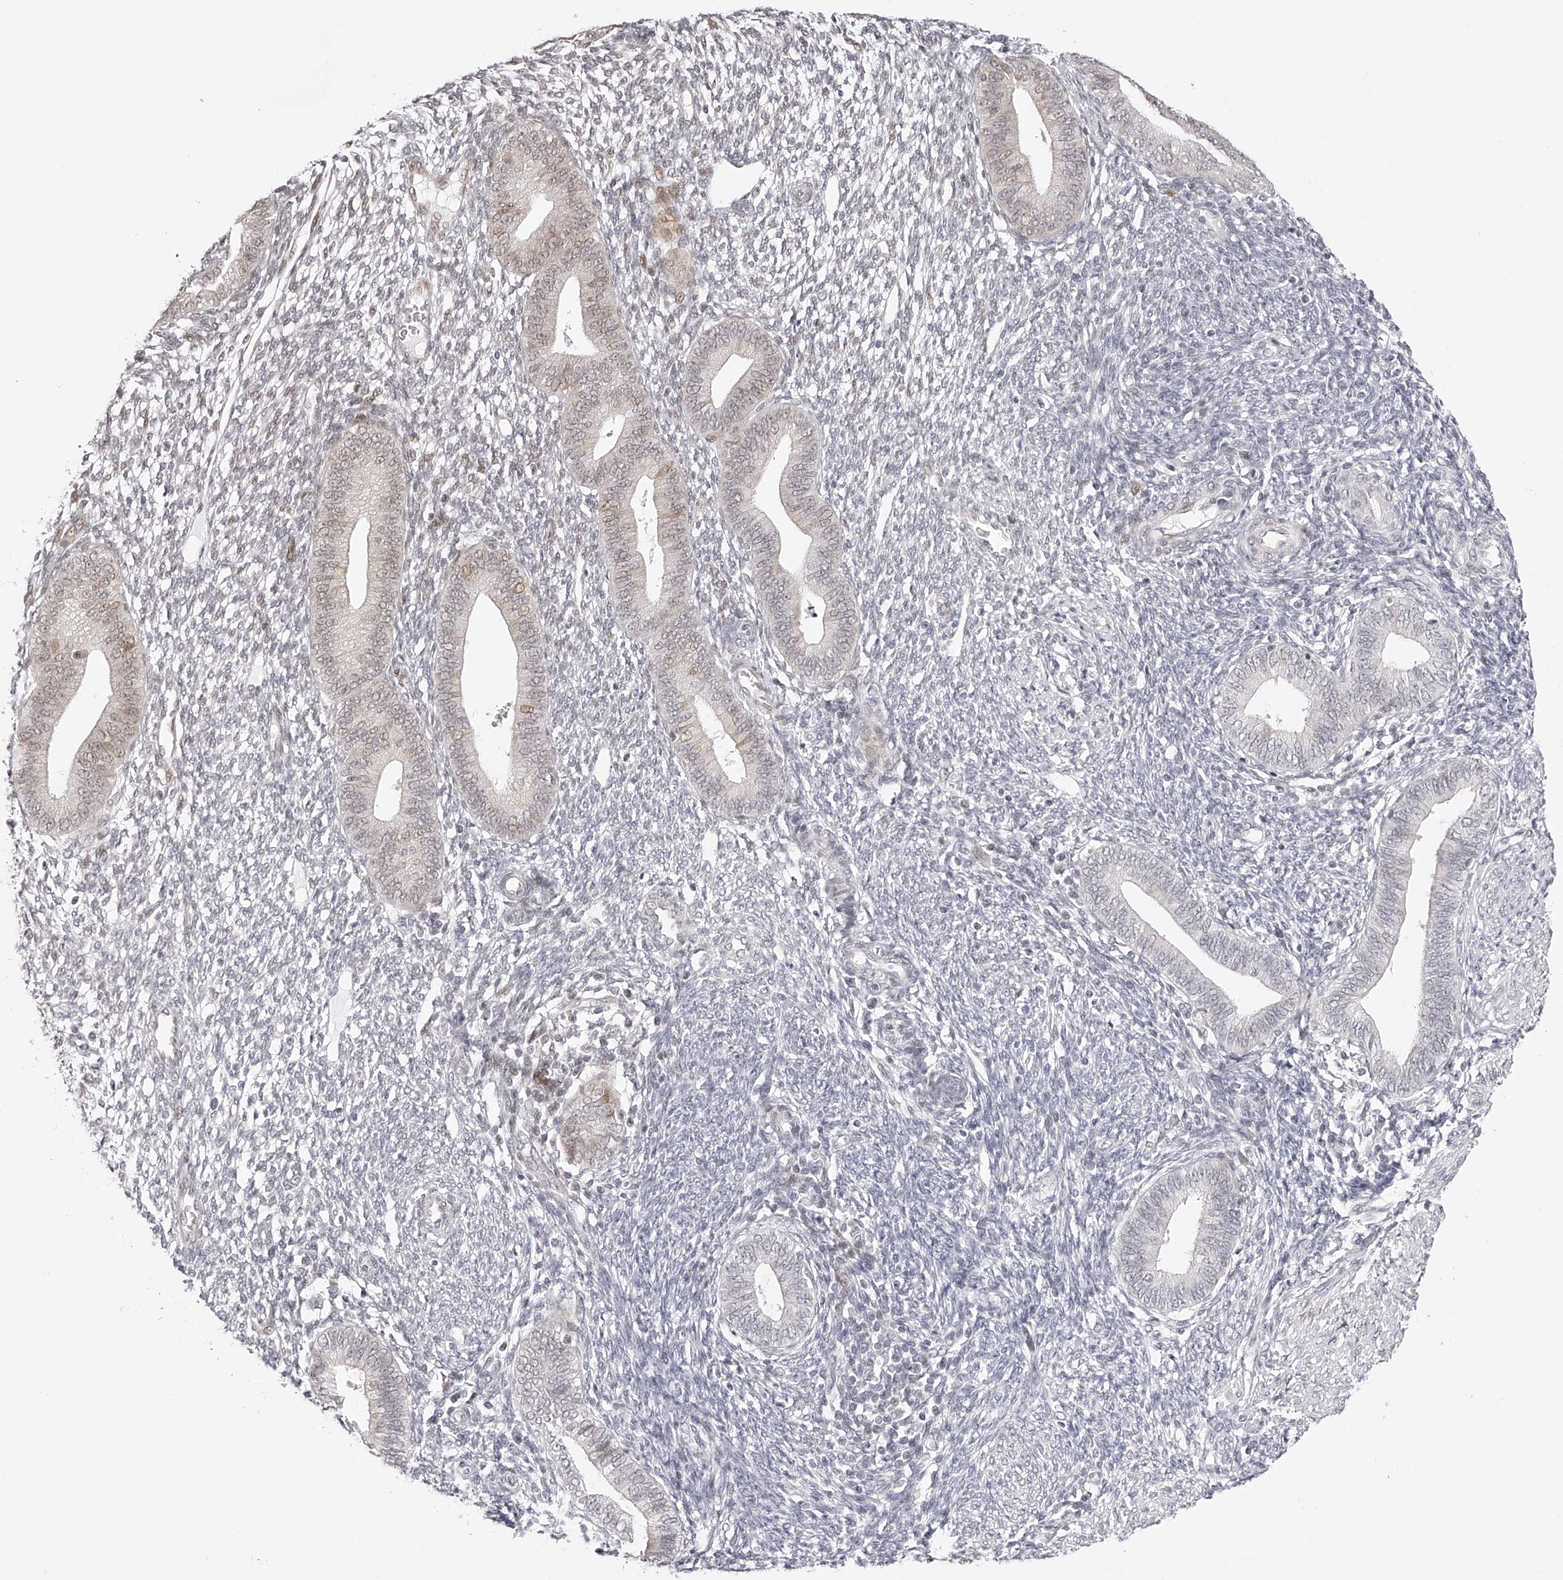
{"staining": {"intensity": "negative", "quantity": "none", "location": "none"}, "tissue": "endometrium", "cell_type": "Cells in endometrial stroma", "image_type": "normal", "snomed": [{"axis": "morphology", "description": "Normal tissue, NOS"}, {"axis": "topography", "description": "Endometrium"}], "caption": "This micrograph is of normal endometrium stained with IHC to label a protein in brown with the nuclei are counter-stained blue. There is no expression in cells in endometrial stroma.", "gene": "PLEKHG1", "patient": {"sex": "female", "age": 46}}